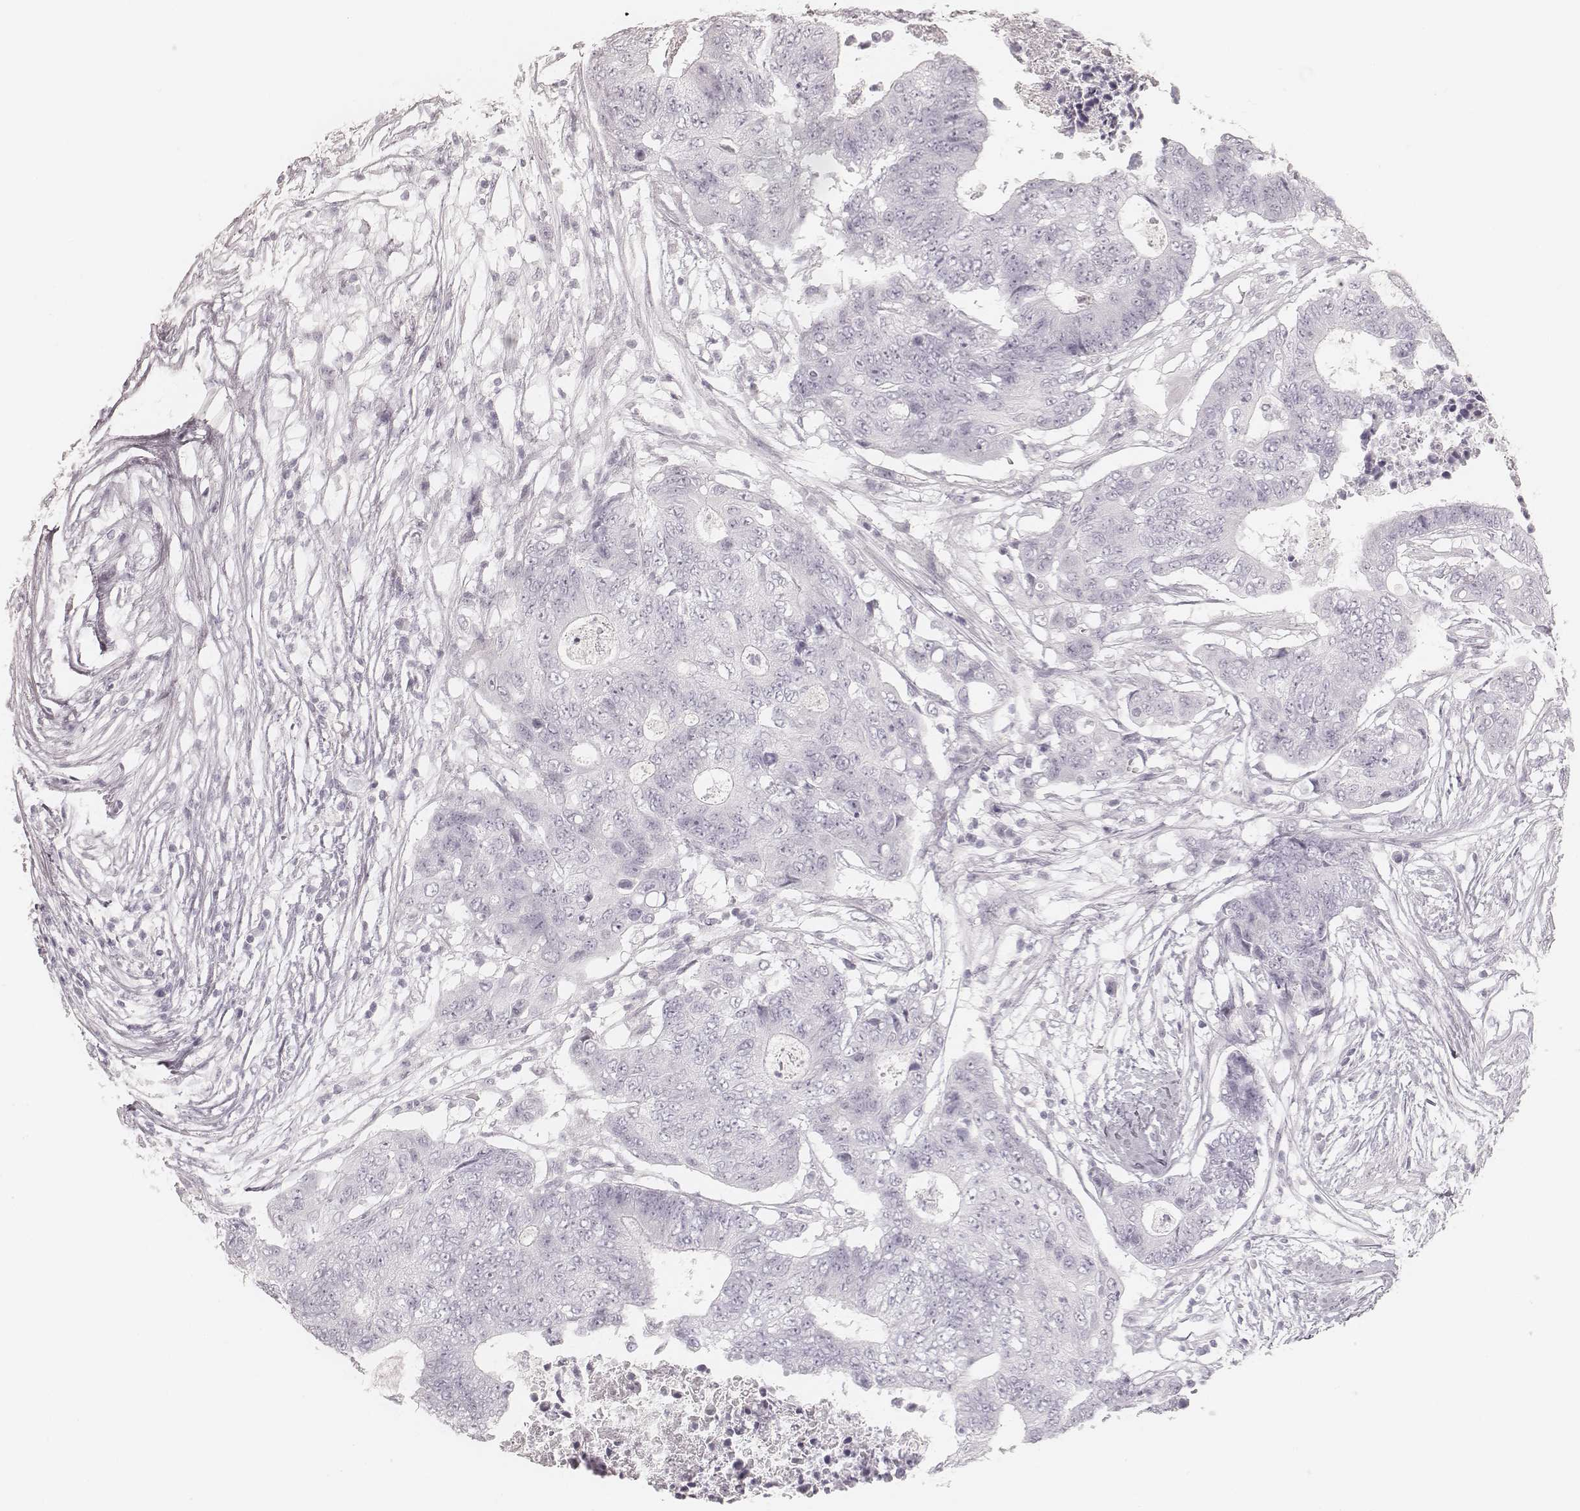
{"staining": {"intensity": "negative", "quantity": "none", "location": "none"}, "tissue": "colorectal cancer", "cell_type": "Tumor cells", "image_type": "cancer", "snomed": [{"axis": "morphology", "description": "Adenocarcinoma, NOS"}, {"axis": "topography", "description": "Colon"}], "caption": "Tumor cells are negative for protein expression in human colorectal cancer (adenocarcinoma).", "gene": "KRT72", "patient": {"sex": "female", "age": 48}}